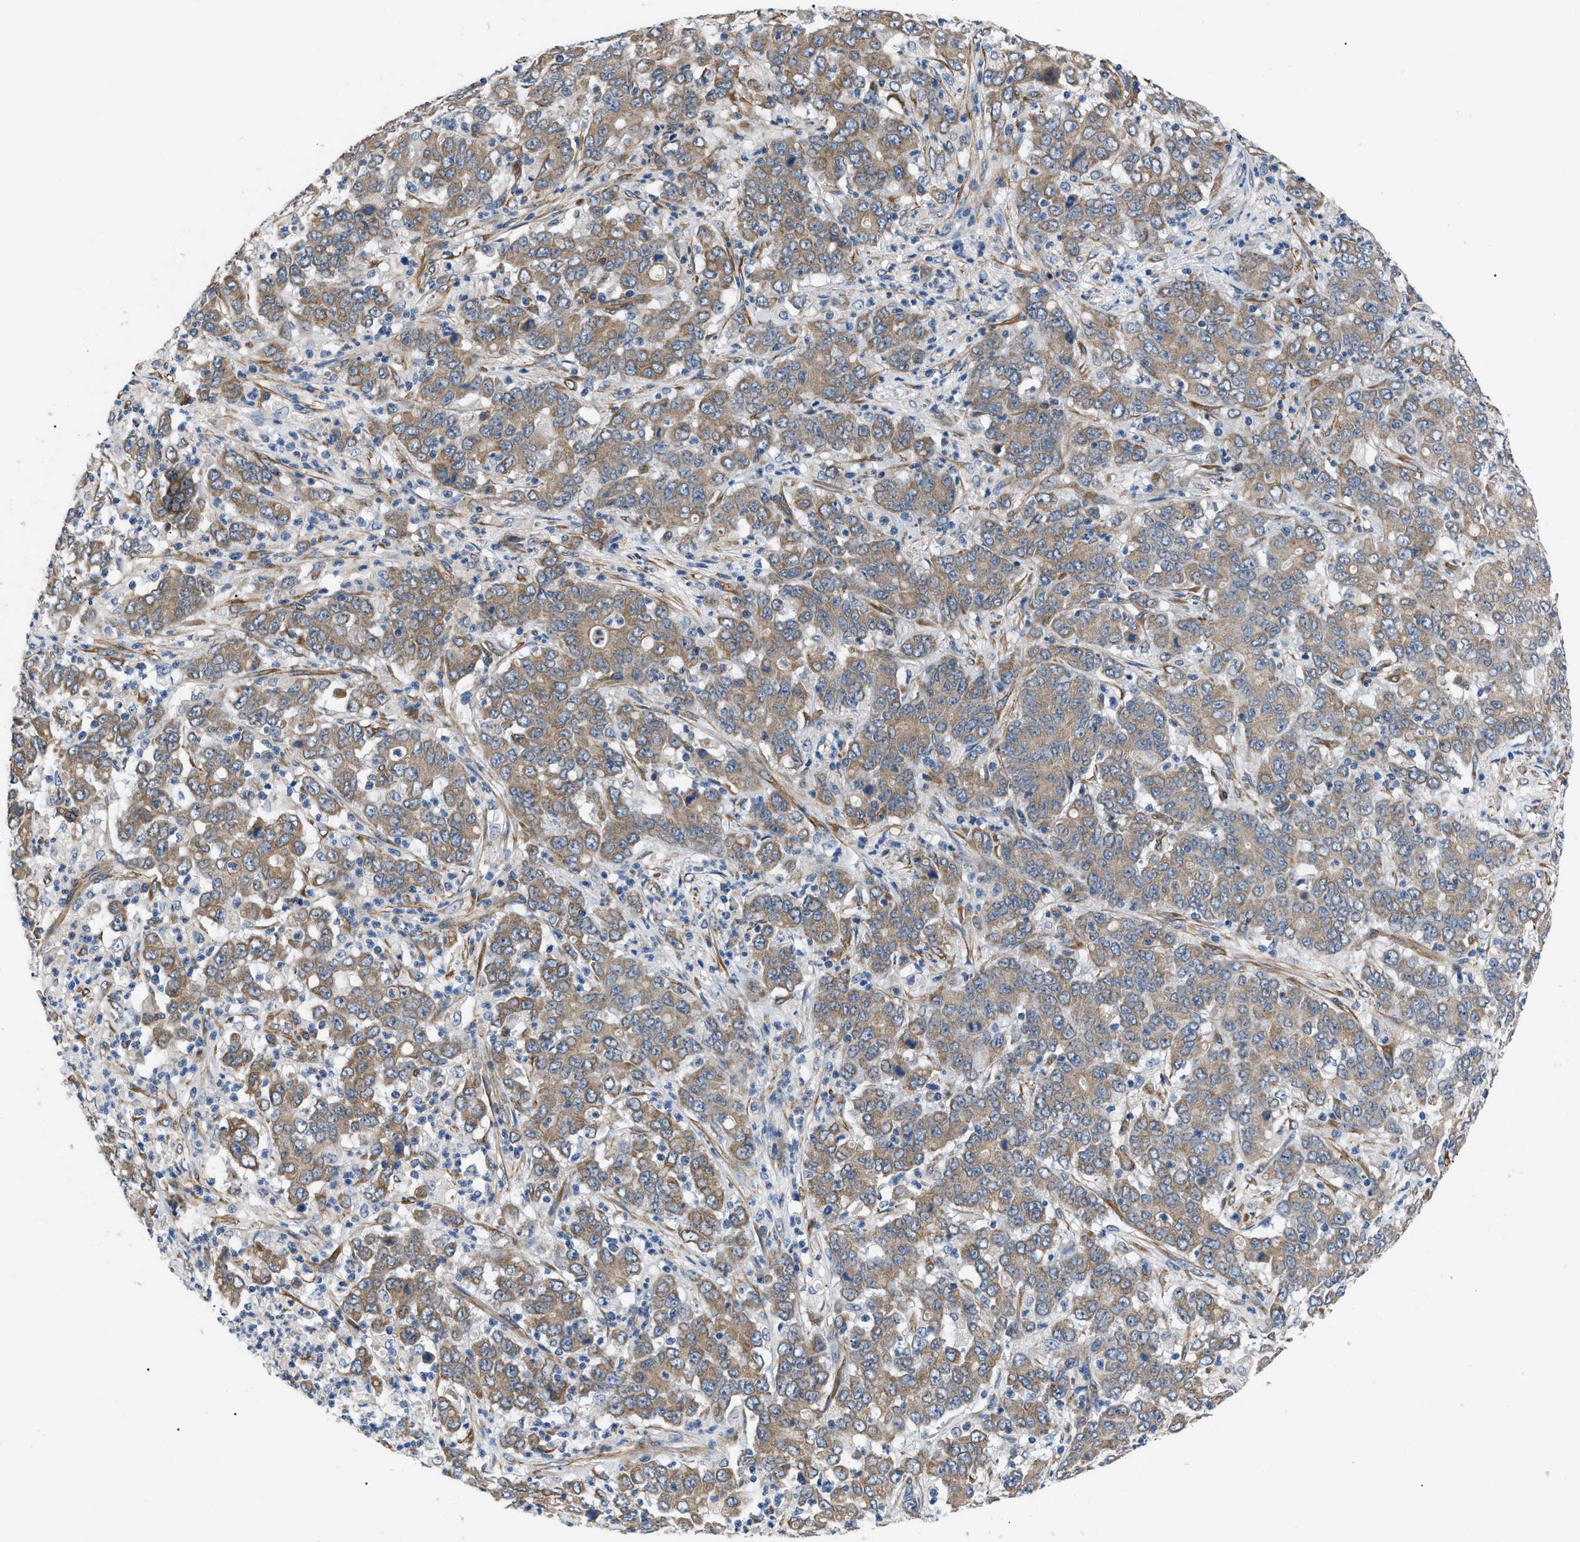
{"staining": {"intensity": "moderate", "quantity": ">75%", "location": "cytoplasmic/membranous"}, "tissue": "stomach cancer", "cell_type": "Tumor cells", "image_type": "cancer", "snomed": [{"axis": "morphology", "description": "Adenocarcinoma, NOS"}, {"axis": "topography", "description": "Stomach, lower"}], "caption": "Immunohistochemistry (IHC) photomicrograph of neoplastic tissue: human adenocarcinoma (stomach) stained using immunohistochemistry reveals medium levels of moderate protein expression localized specifically in the cytoplasmic/membranous of tumor cells, appearing as a cytoplasmic/membranous brown color.", "gene": "MYO10", "patient": {"sex": "female", "age": 71}}